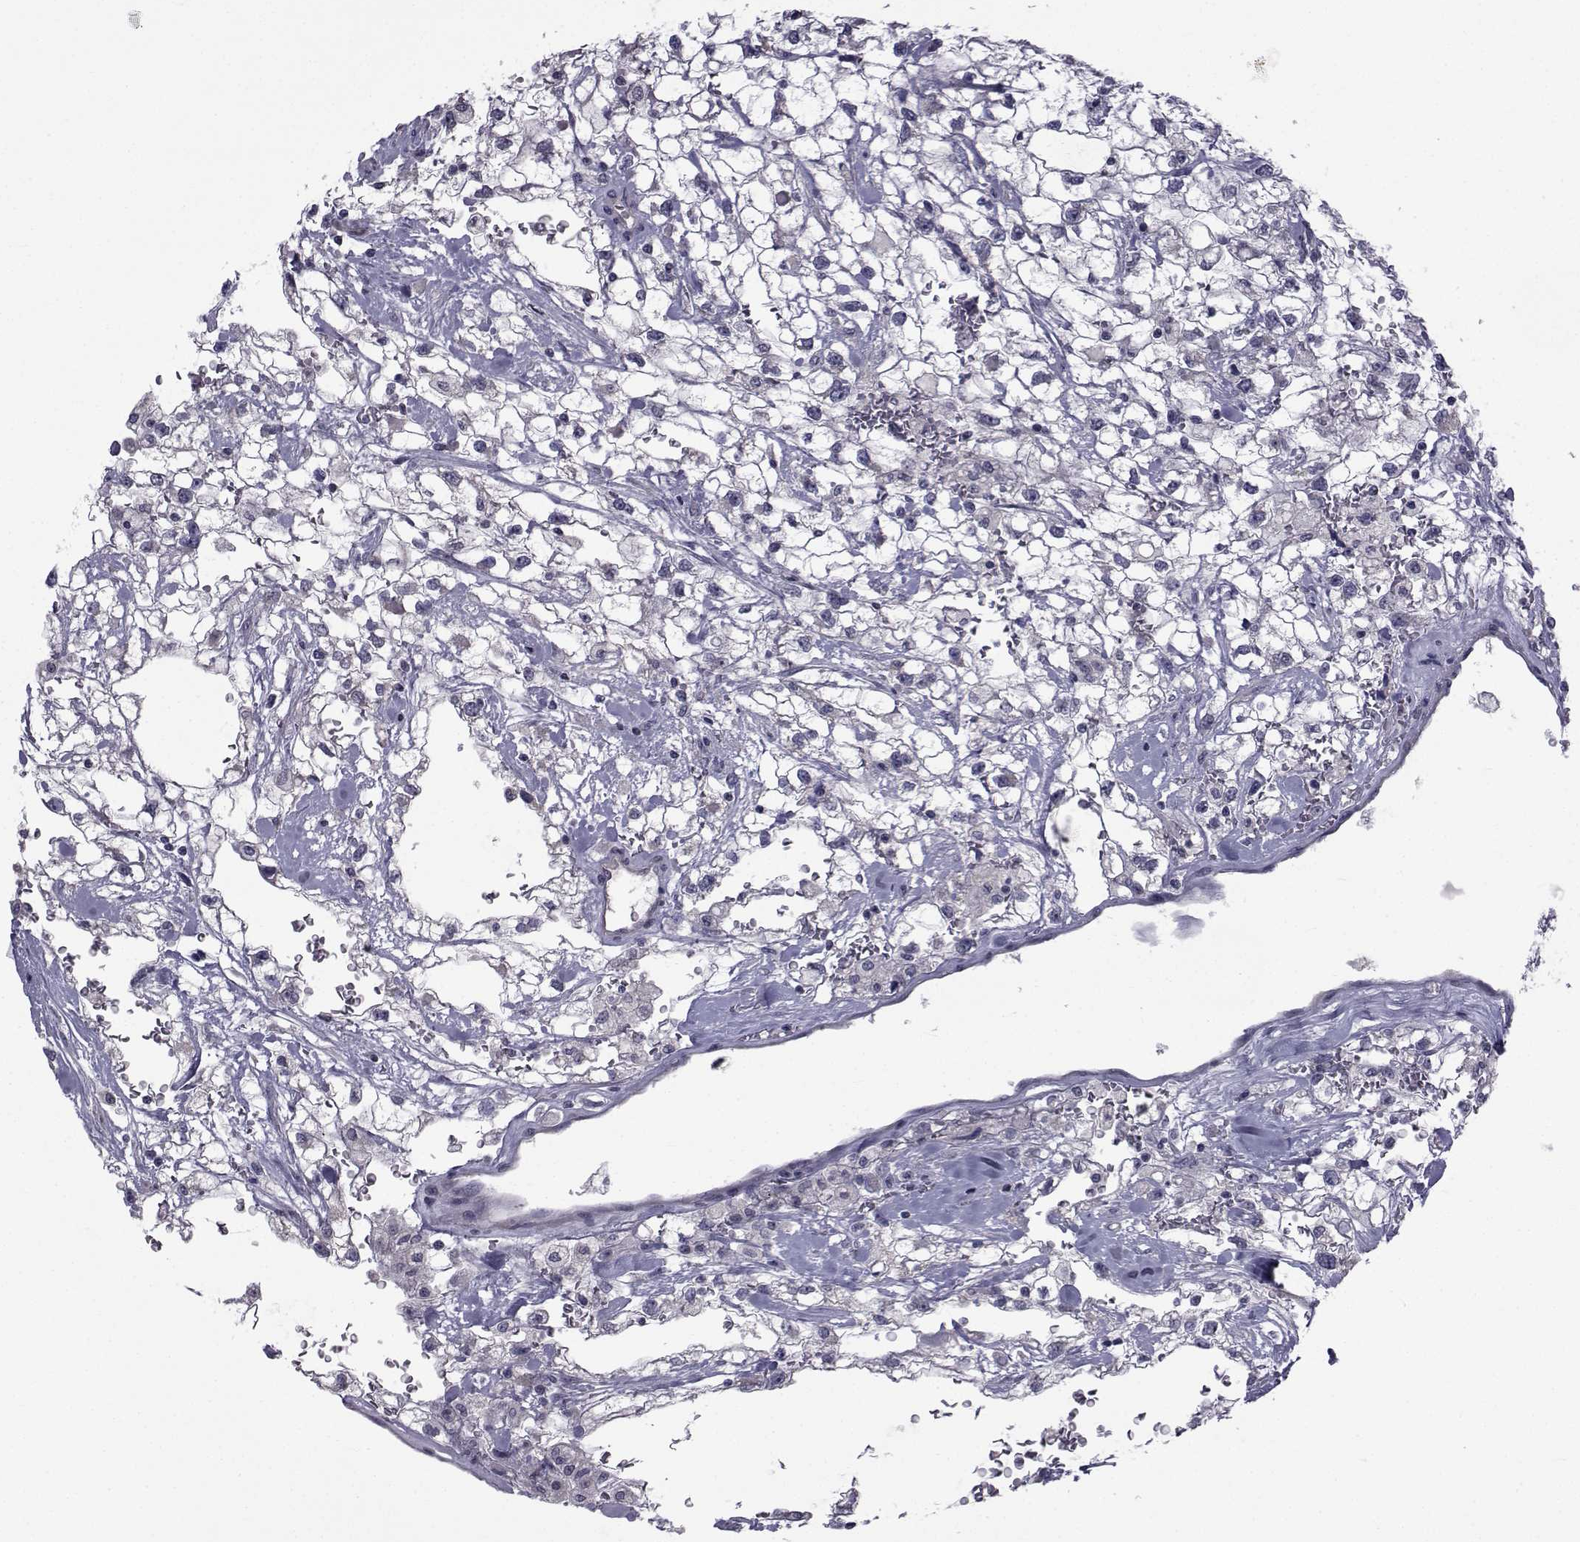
{"staining": {"intensity": "negative", "quantity": "none", "location": "none"}, "tissue": "renal cancer", "cell_type": "Tumor cells", "image_type": "cancer", "snomed": [{"axis": "morphology", "description": "Adenocarcinoma, NOS"}, {"axis": "topography", "description": "Kidney"}], "caption": "This photomicrograph is of adenocarcinoma (renal) stained with IHC to label a protein in brown with the nuclei are counter-stained blue. There is no expression in tumor cells. Nuclei are stained in blue.", "gene": "CFAP74", "patient": {"sex": "male", "age": 59}}